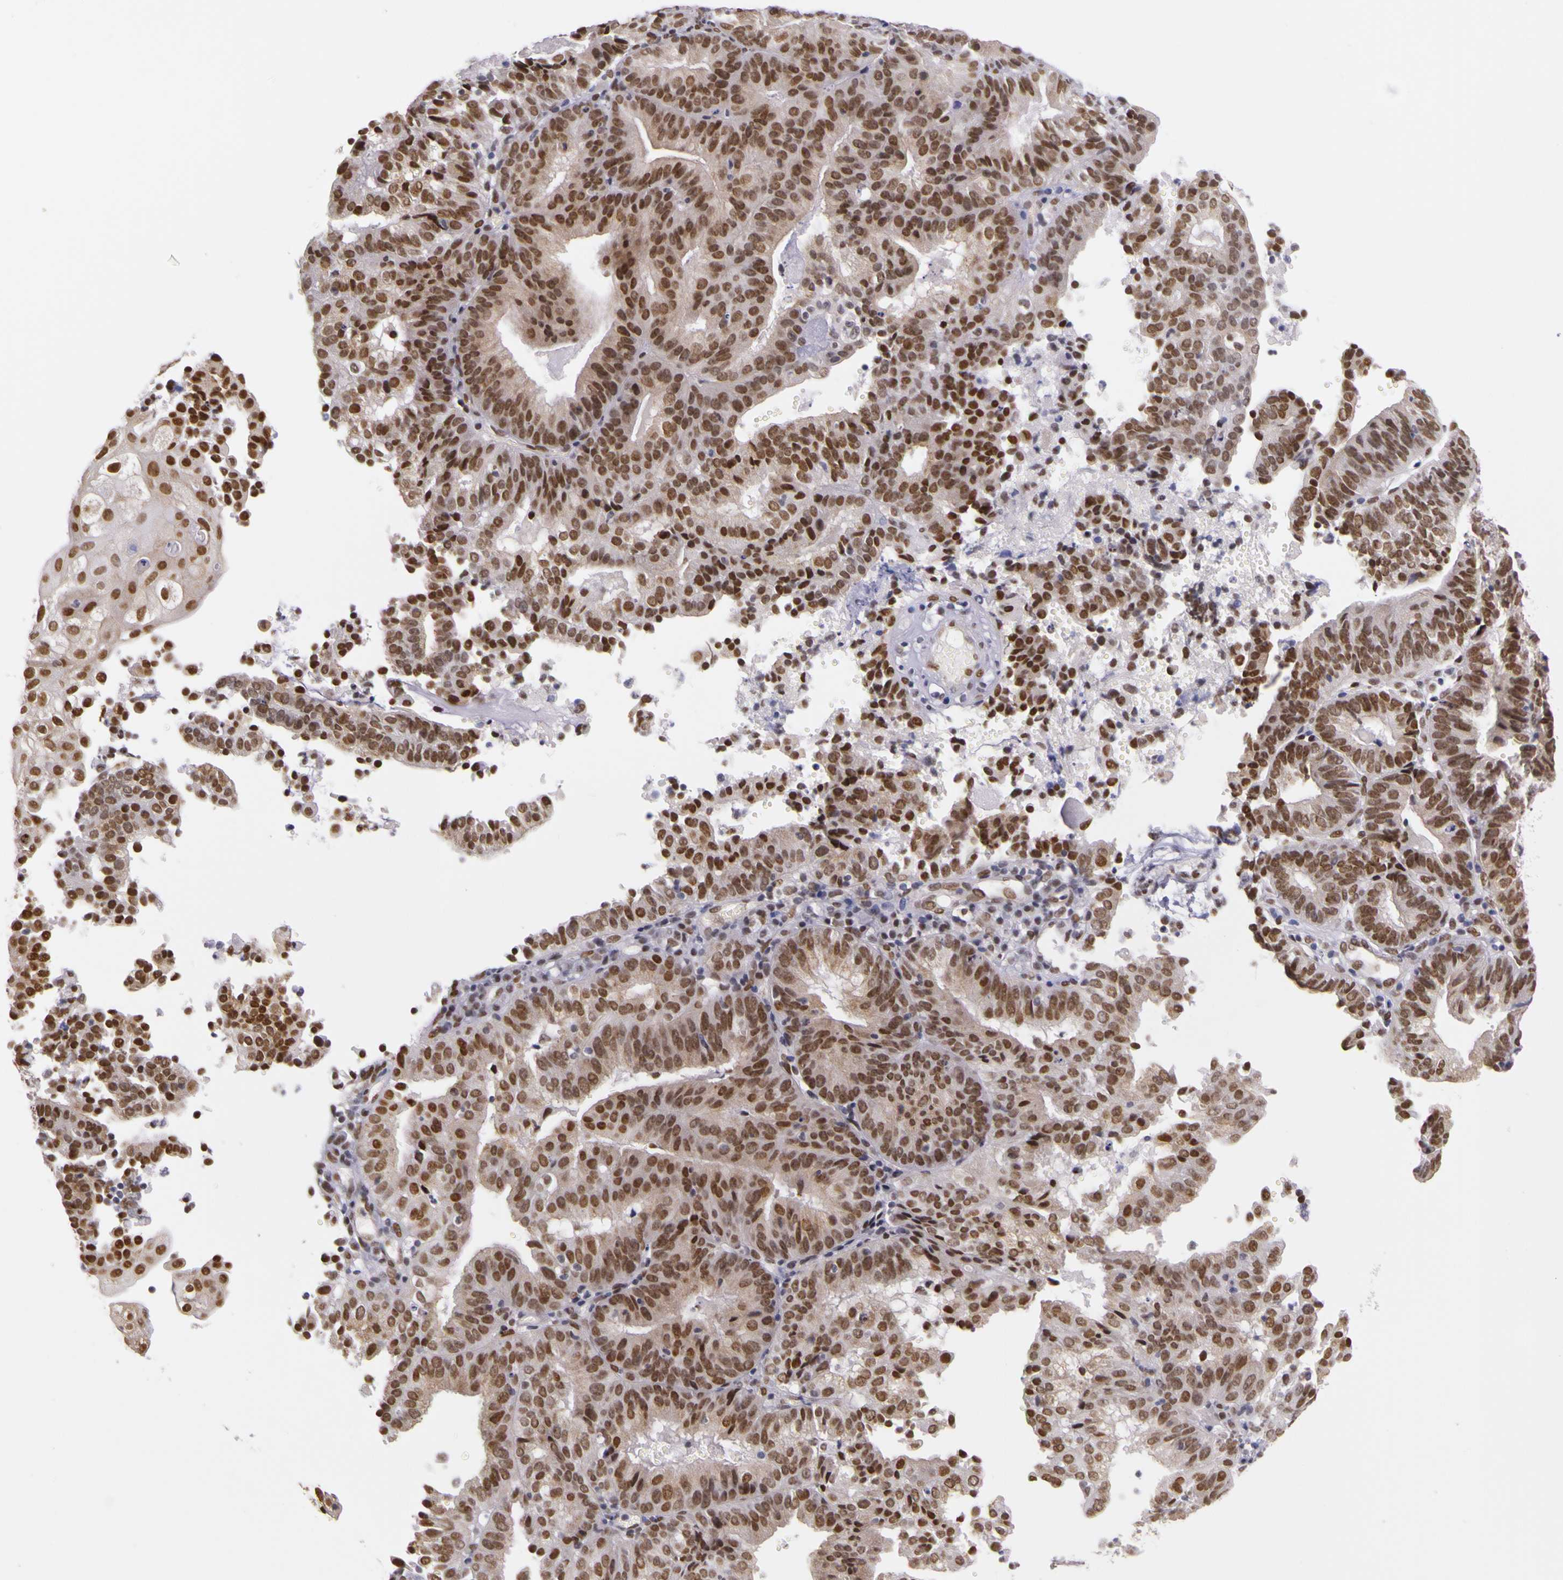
{"staining": {"intensity": "moderate", "quantity": ">75%", "location": "nuclear"}, "tissue": "cervical cancer", "cell_type": "Tumor cells", "image_type": "cancer", "snomed": [{"axis": "morphology", "description": "Adenocarcinoma, NOS"}, {"axis": "topography", "description": "Cervix"}], "caption": "Brown immunohistochemical staining in adenocarcinoma (cervical) reveals moderate nuclear expression in about >75% of tumor cells.", "gene": "WDR13", "patient": {"sex": "female", "age": 60}}